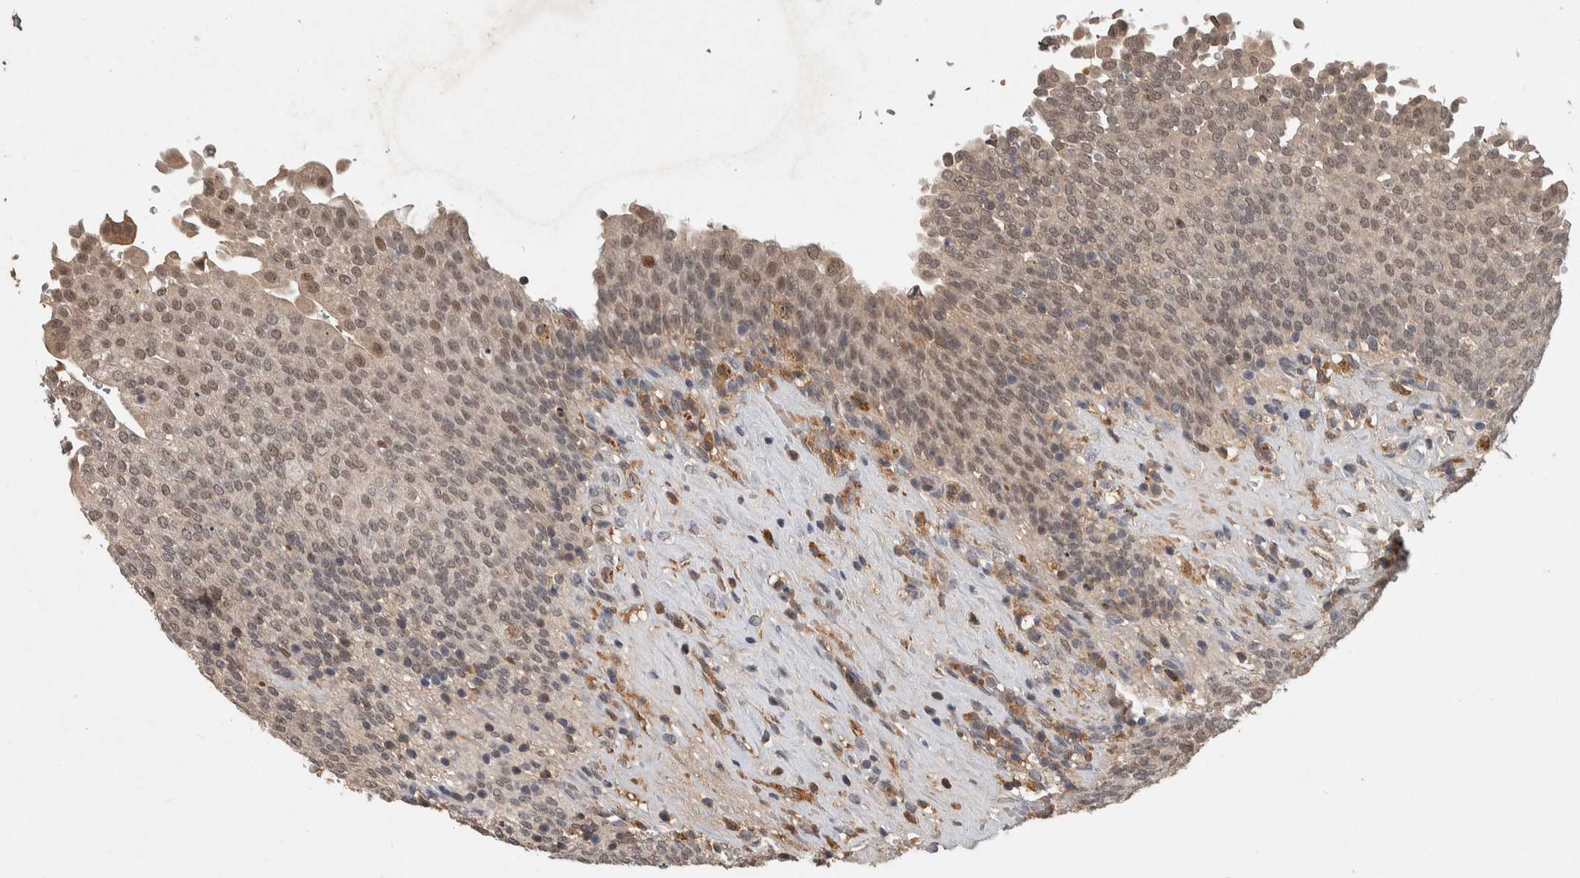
{"staining": {"intensity": "weak", "quantity": "25%-75%", "location": "cytoplasmic/membranous,nuclear"}, "tissue": "urinary bladder", "cell_type": "Urothelial cells", "image_type": "normal", "snomed": [{"axis": "morphology", "description": "Urothelial carcinoma, High grade"}, {"axis": "topography", "description": "Urinary bladder"}], "caption": "IHC of benign human urinary bladder demonstrates low levels of weak cytoplasmic/membranous,nuclear expression in about 25%-75% of urothelial cells.", "gene": "CHRM3", "patient": {"sex": "male", "age": 46}}